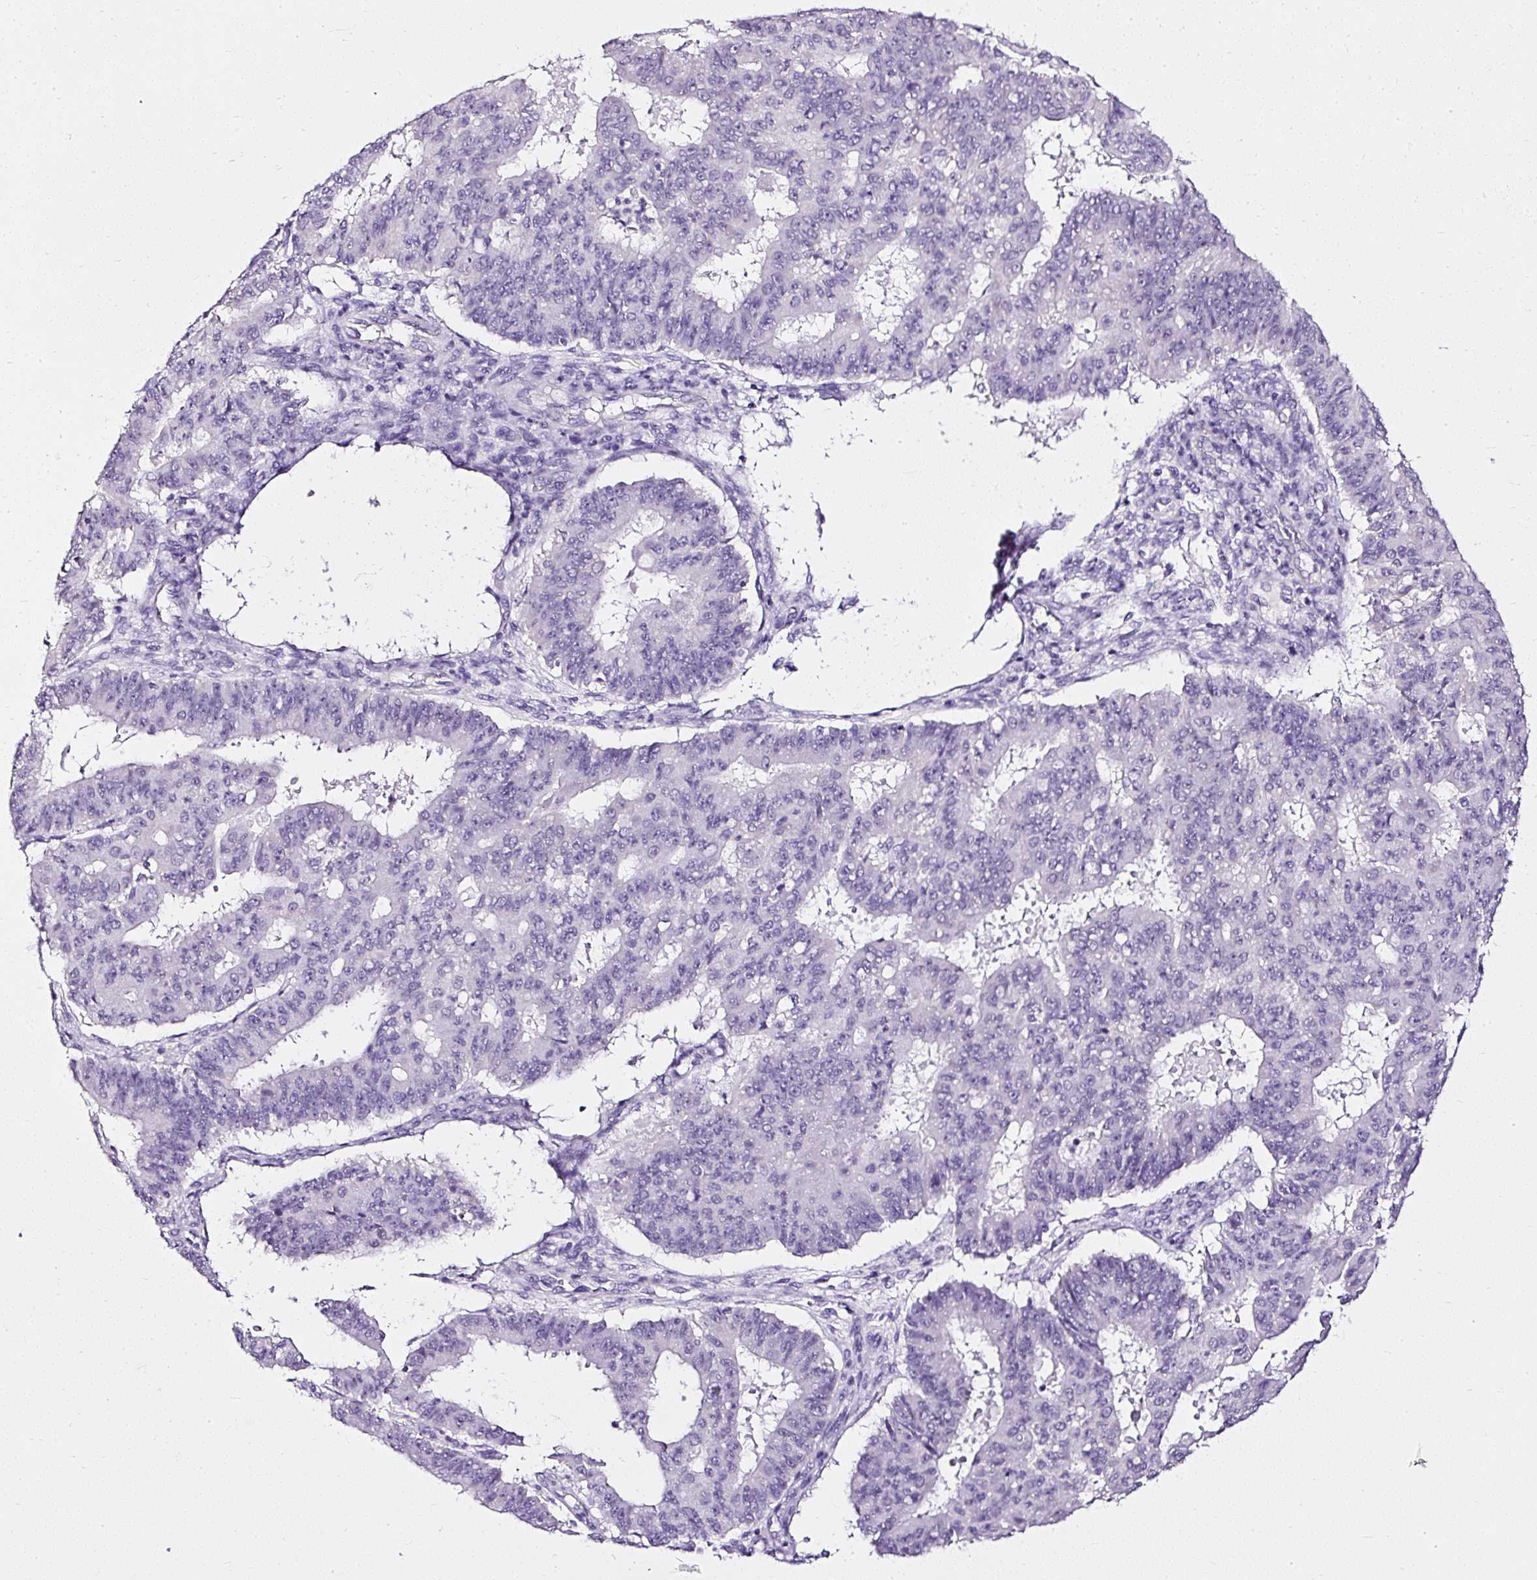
{"staining": {"intensity": "negative", "quantity": "none", "location": "none"}, "tissue": "ovarian cancer", "cell_type": "Tumor cells", "image_type": "cancer", "snomed": [{"axis": "morphology", "description": "Carcinoma, endometroid"}, {"axis": "topography", "description": "Appendix"}, {"axis": "topography", "description": "Ovary"}], "caption": "This is an immunohistochemistry histopathology image of endometroid carcinoma (ovarian). There is no staining in tumor cells.", "gene": "ATP2A1", "patient": {"sex": "female", "age": 42}}